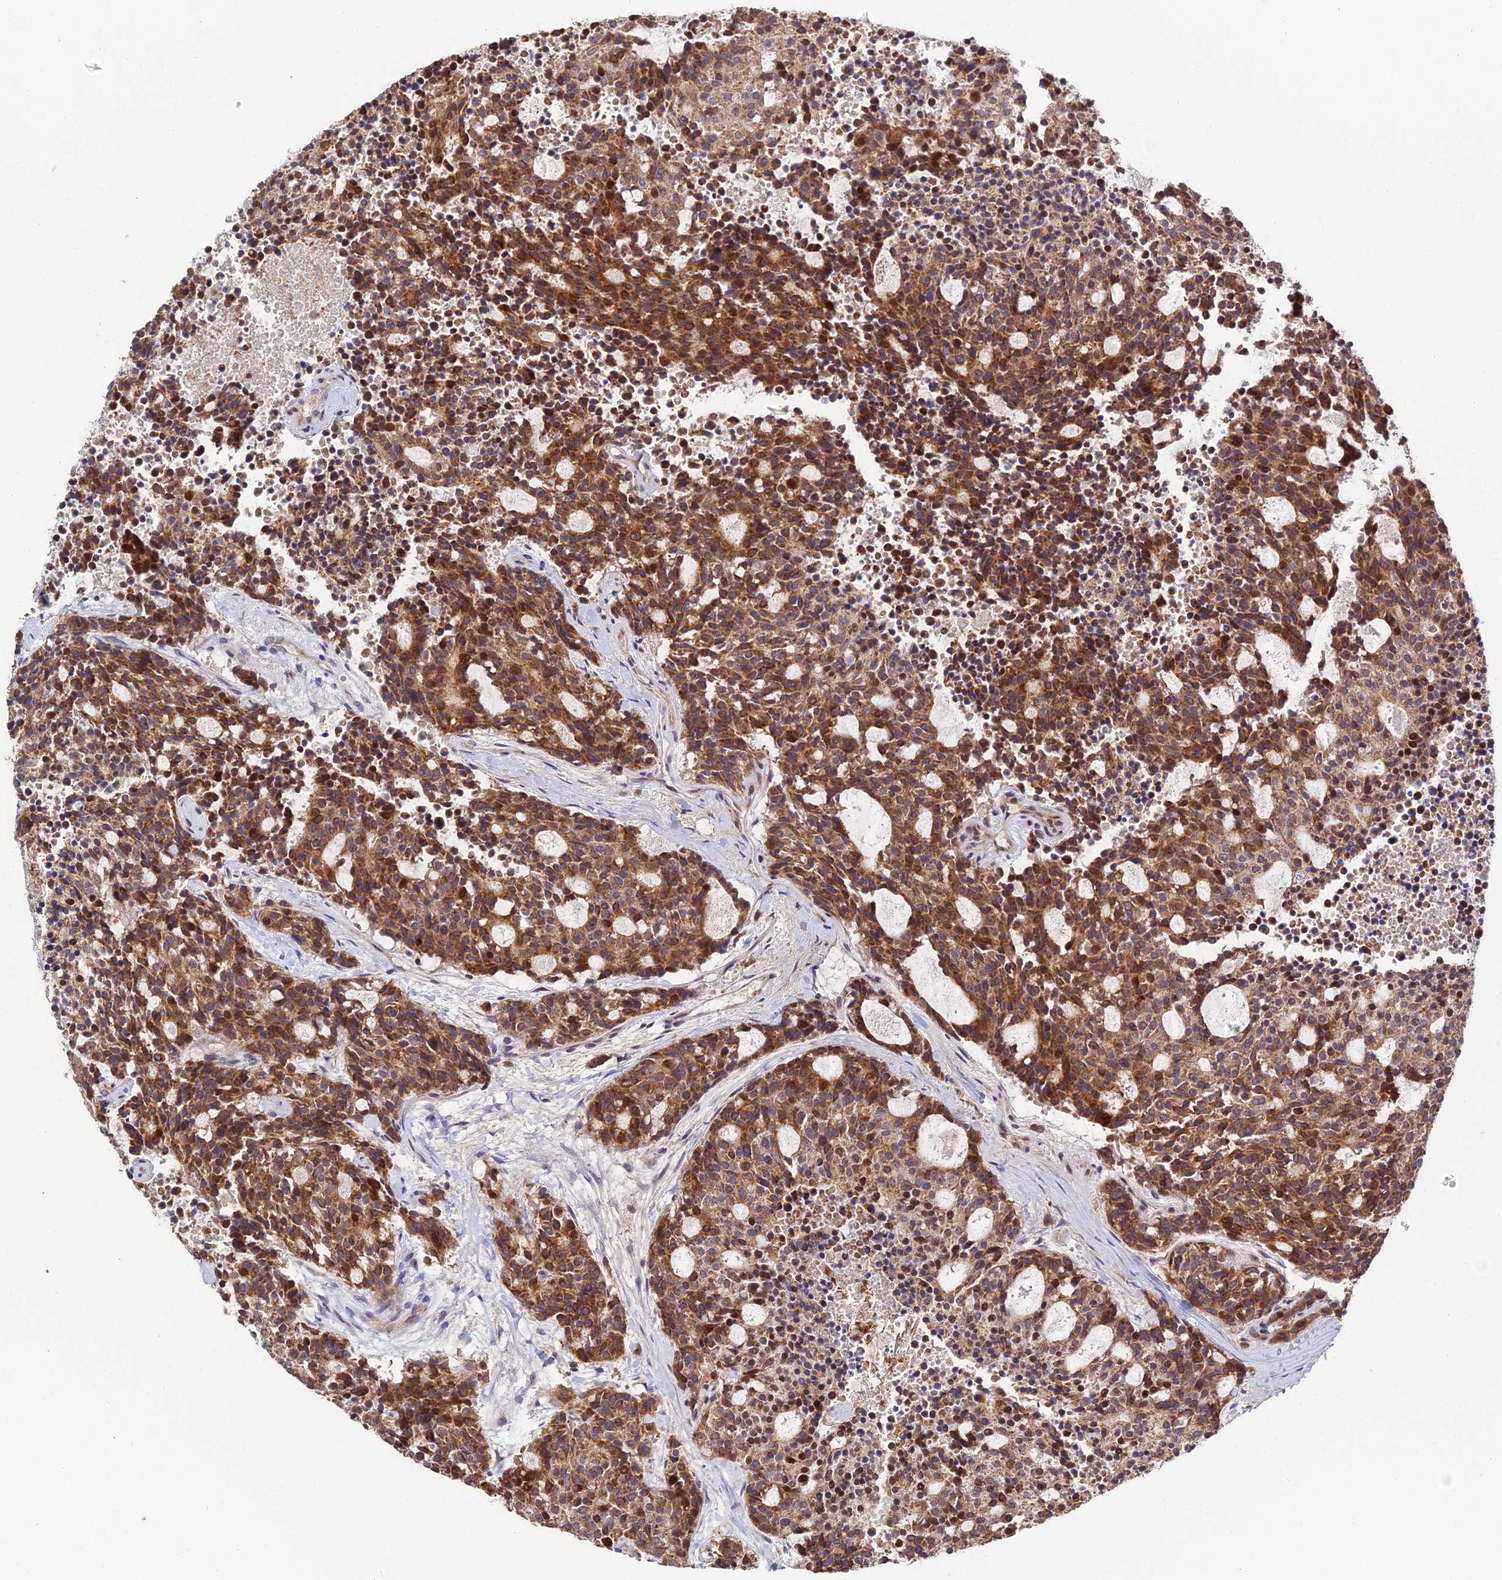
{"staining": {"intensity": "moderate", "quantity": ">75%", "location": "cytoplasmic/membranous"}, "tissue": "carcinoid", "cell_type": "Tumor cells", "image_type": "cancer", "snomed": [{"axis": "morphology", "description": "Carcinoid, malignant, NOS"}, {"axis": "topography", "description": "Pancreas"}], "caption": "Protein expression analysis of human carcinoid reveals moderate cytoplasmic/membranous staining in approximately >75% of tumor cells.", "gene": "ERCC5", "patient": {"sex": "female", "age": 54}}